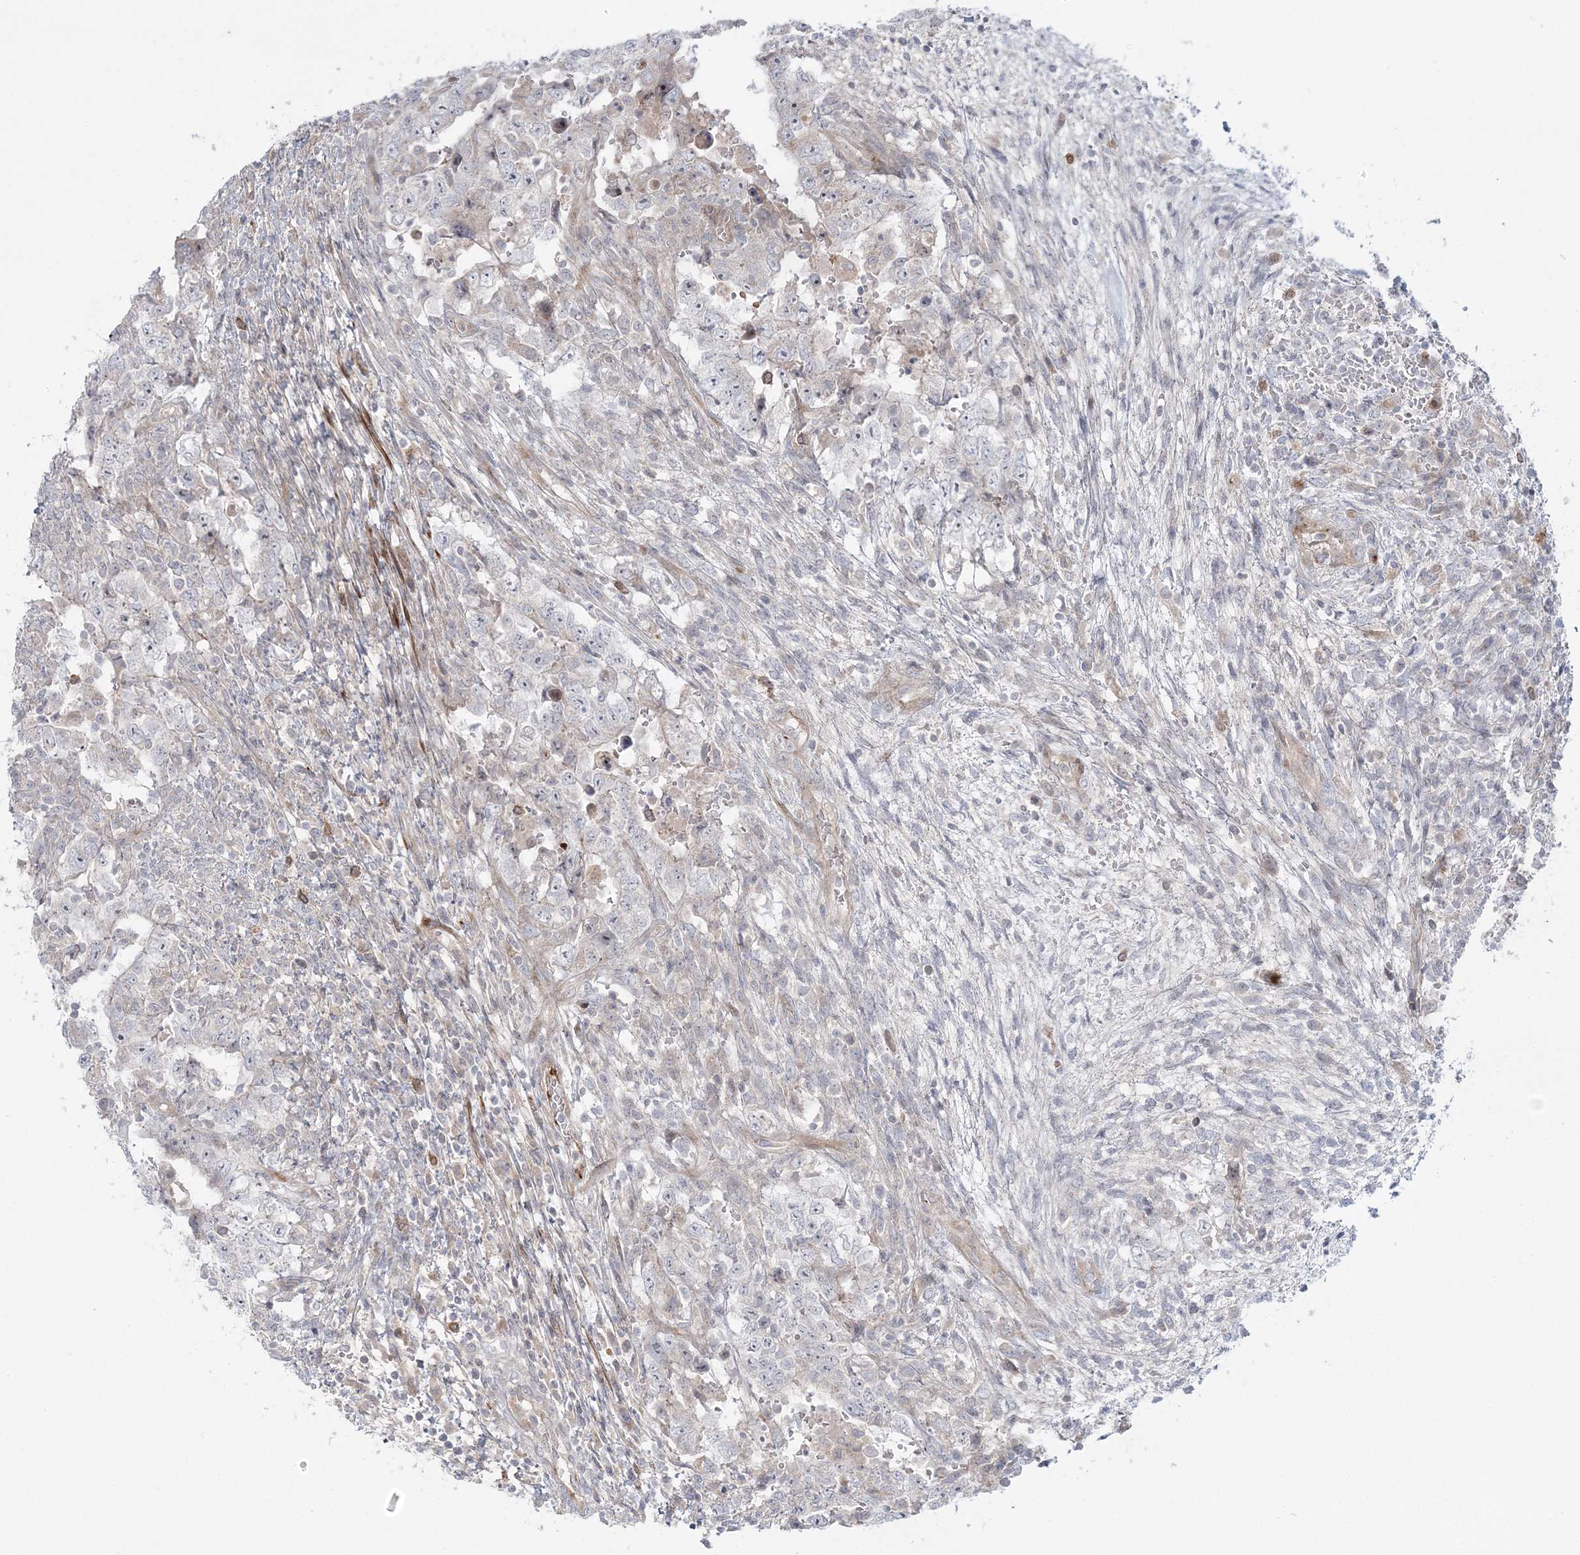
{"staining": {"intensity": "weak", "quantity": "<25%", "location": "cytoplasmic/membranous"}, "tissue": "testis cancer", "cell_type": "Tumor cells", "image_type": "cancer", "snomed": [{"axis": "morphology", "description": "Carcinoma, Embryonal, NOS"}, {"axis": "topography", "description": "Testis"}], "caption": "Immunohistochemistry (IHC) of human testis cancer (embryonal carcinoma) demonstrates no staining in tumor cells.", "gene": "NUDT9", "patient": {"sex": "male", "age": 26}}